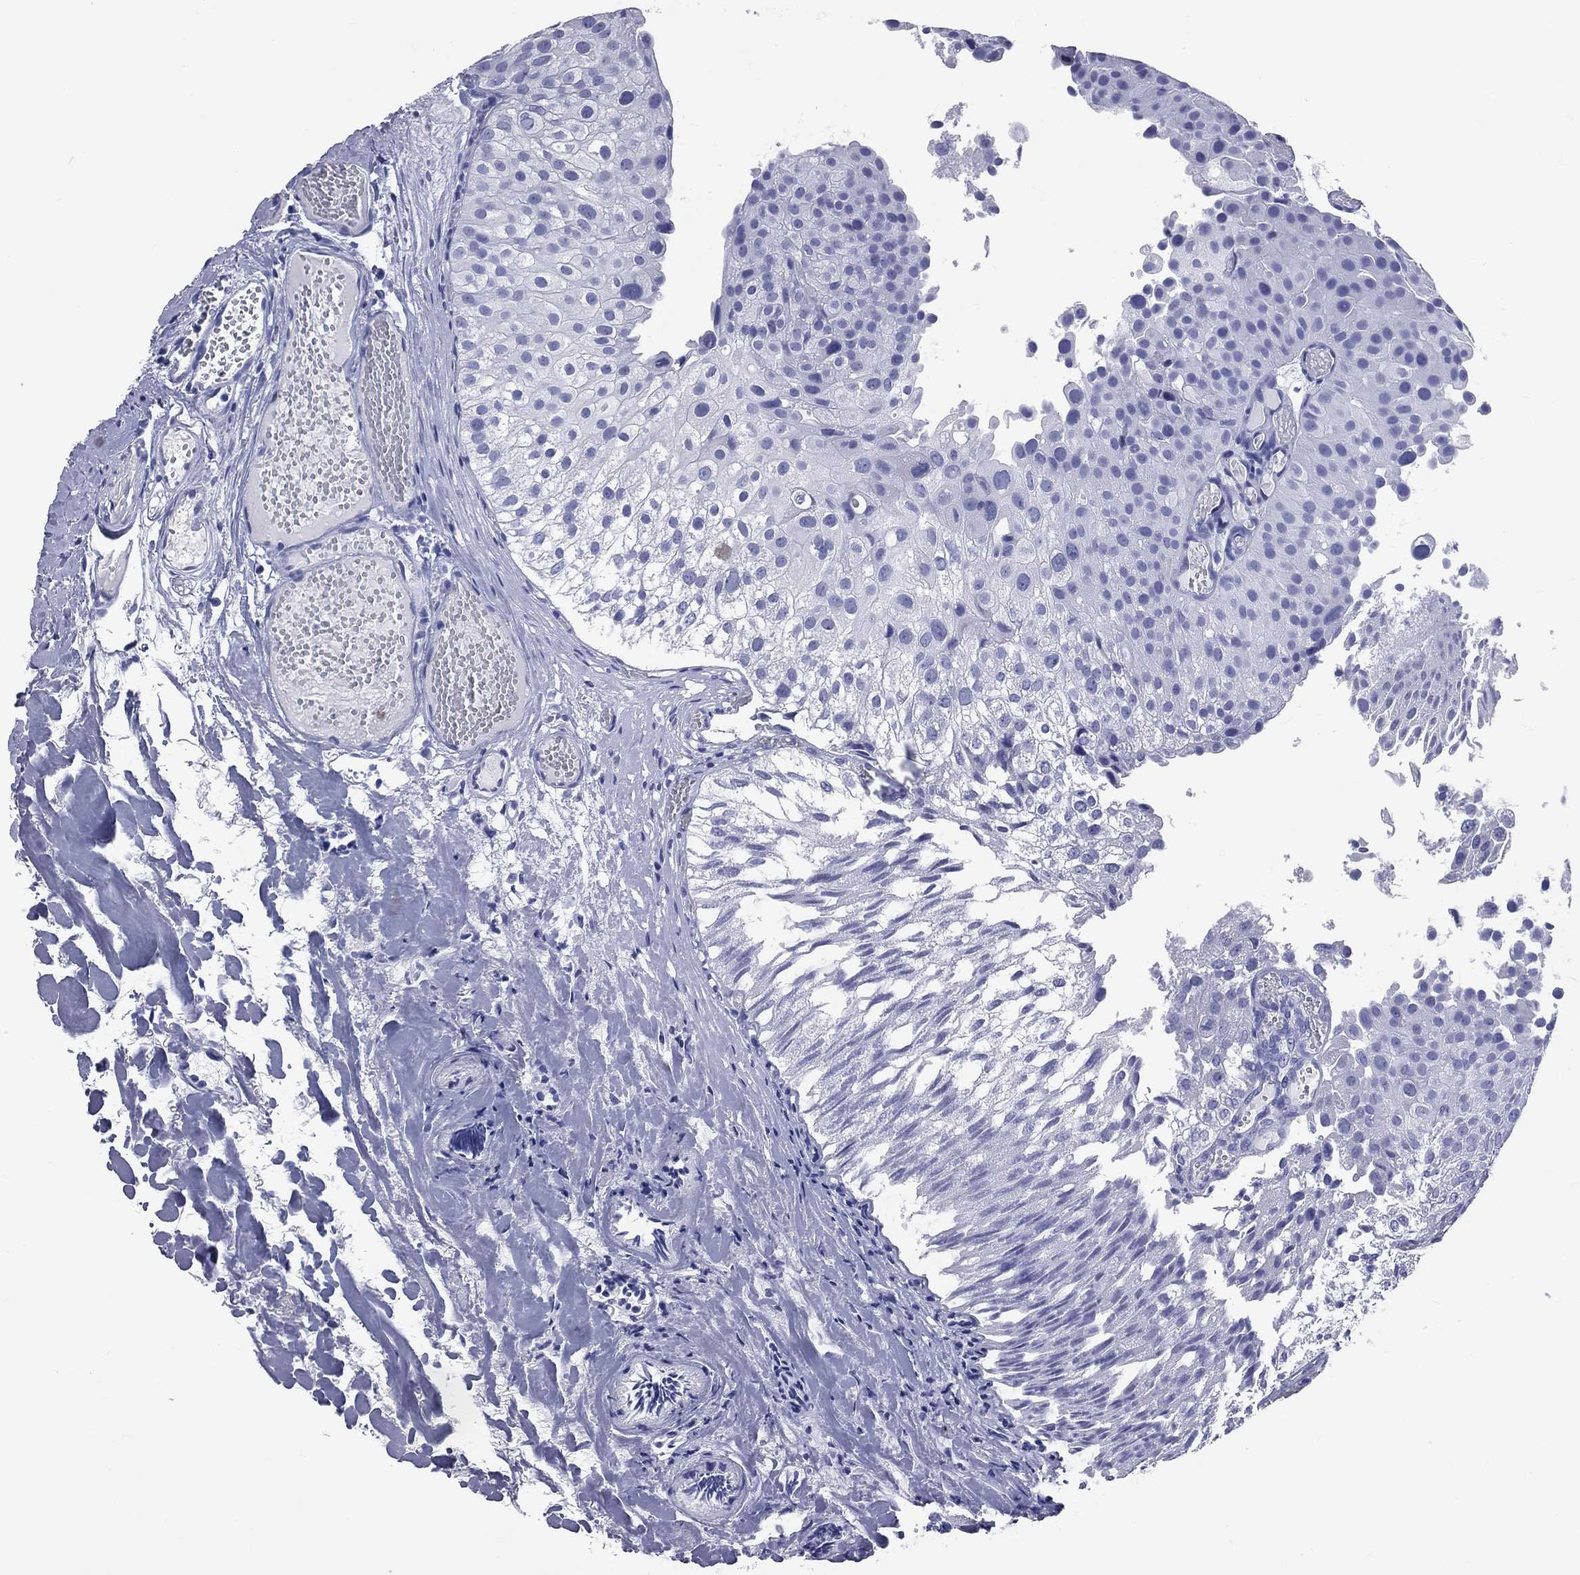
{"staining": {"intensity": "negative", "quantity": "none", "location": "none"}, "tissue": "urothelial cancer", "cell_type": "Tumor cells", "image_type": "cancer", "snomed": [{"axis": "morphology", "description": "Urothelial carcinoma, Low grade"}, {"axis": "topography", "description": "Urinary bladder"}], "caption": "Tumor cells show no significant expression in urothelial cancer.", "gene": "PGLYRP1", "patient": {"sex": "female", "age": 78}}